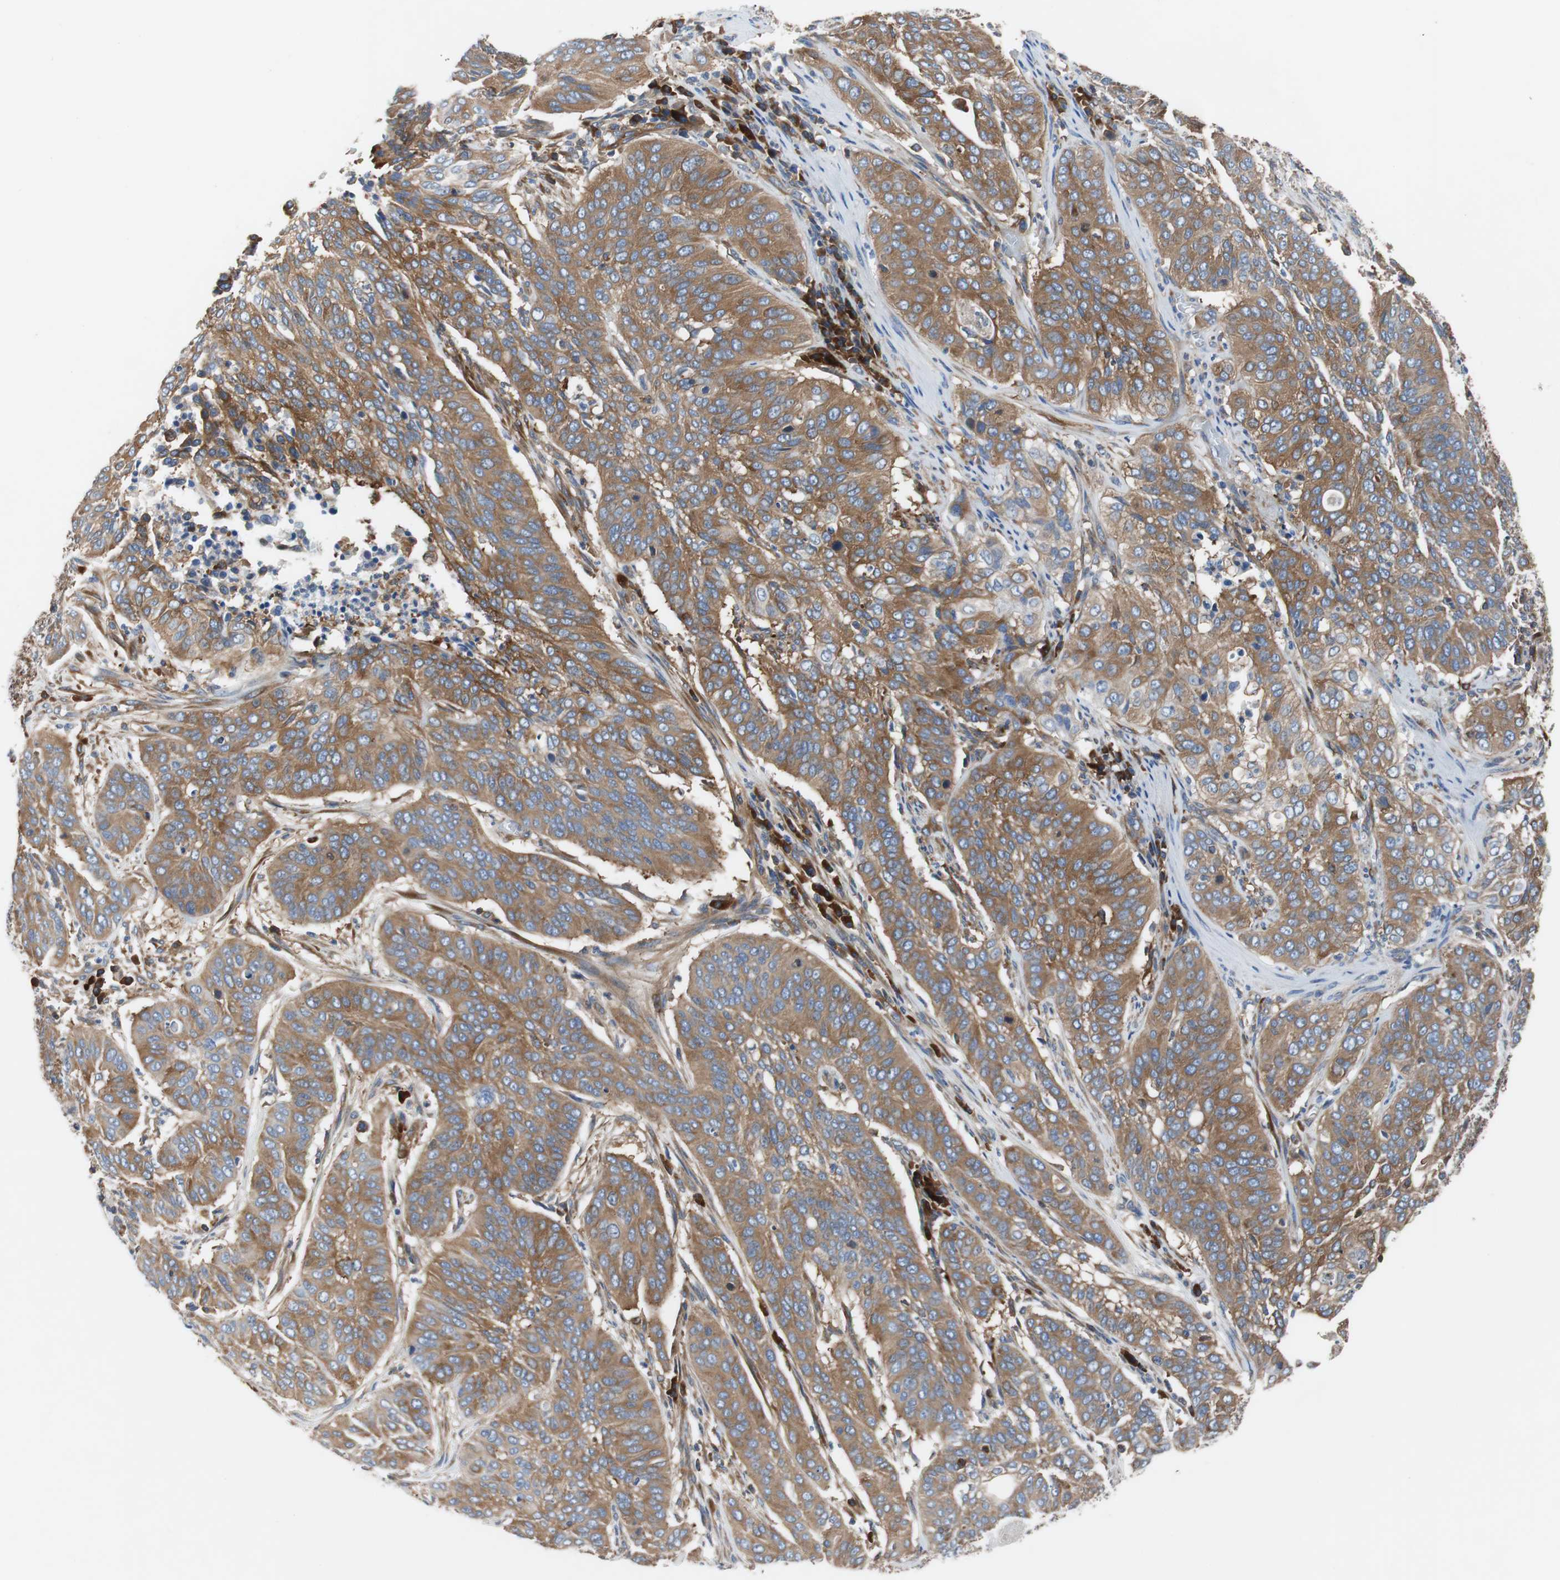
{"staining": {"intensity": "moderate", "quantity": ">75%", "location": "cytoplasmic/membranous"}, "tissue": "cervical cancer", "cell_type": "Tumor cells", "image_type": "cancer", "snomed": [{"axis": "morphology", "description": "Squamous cell carcinoma, NOS"}, {"axis": "topography", "description": "Cervix"}], "caption": "A brown stain shows moderate cytoplasmic/membranous staining of a protein in cervical squamous cell carcinoma tumor cells. (DAB = brown stain, brightfield microscopy at high magnification).", "gene": "GYS1", "patient": {"sex": "female", "age": 39}}